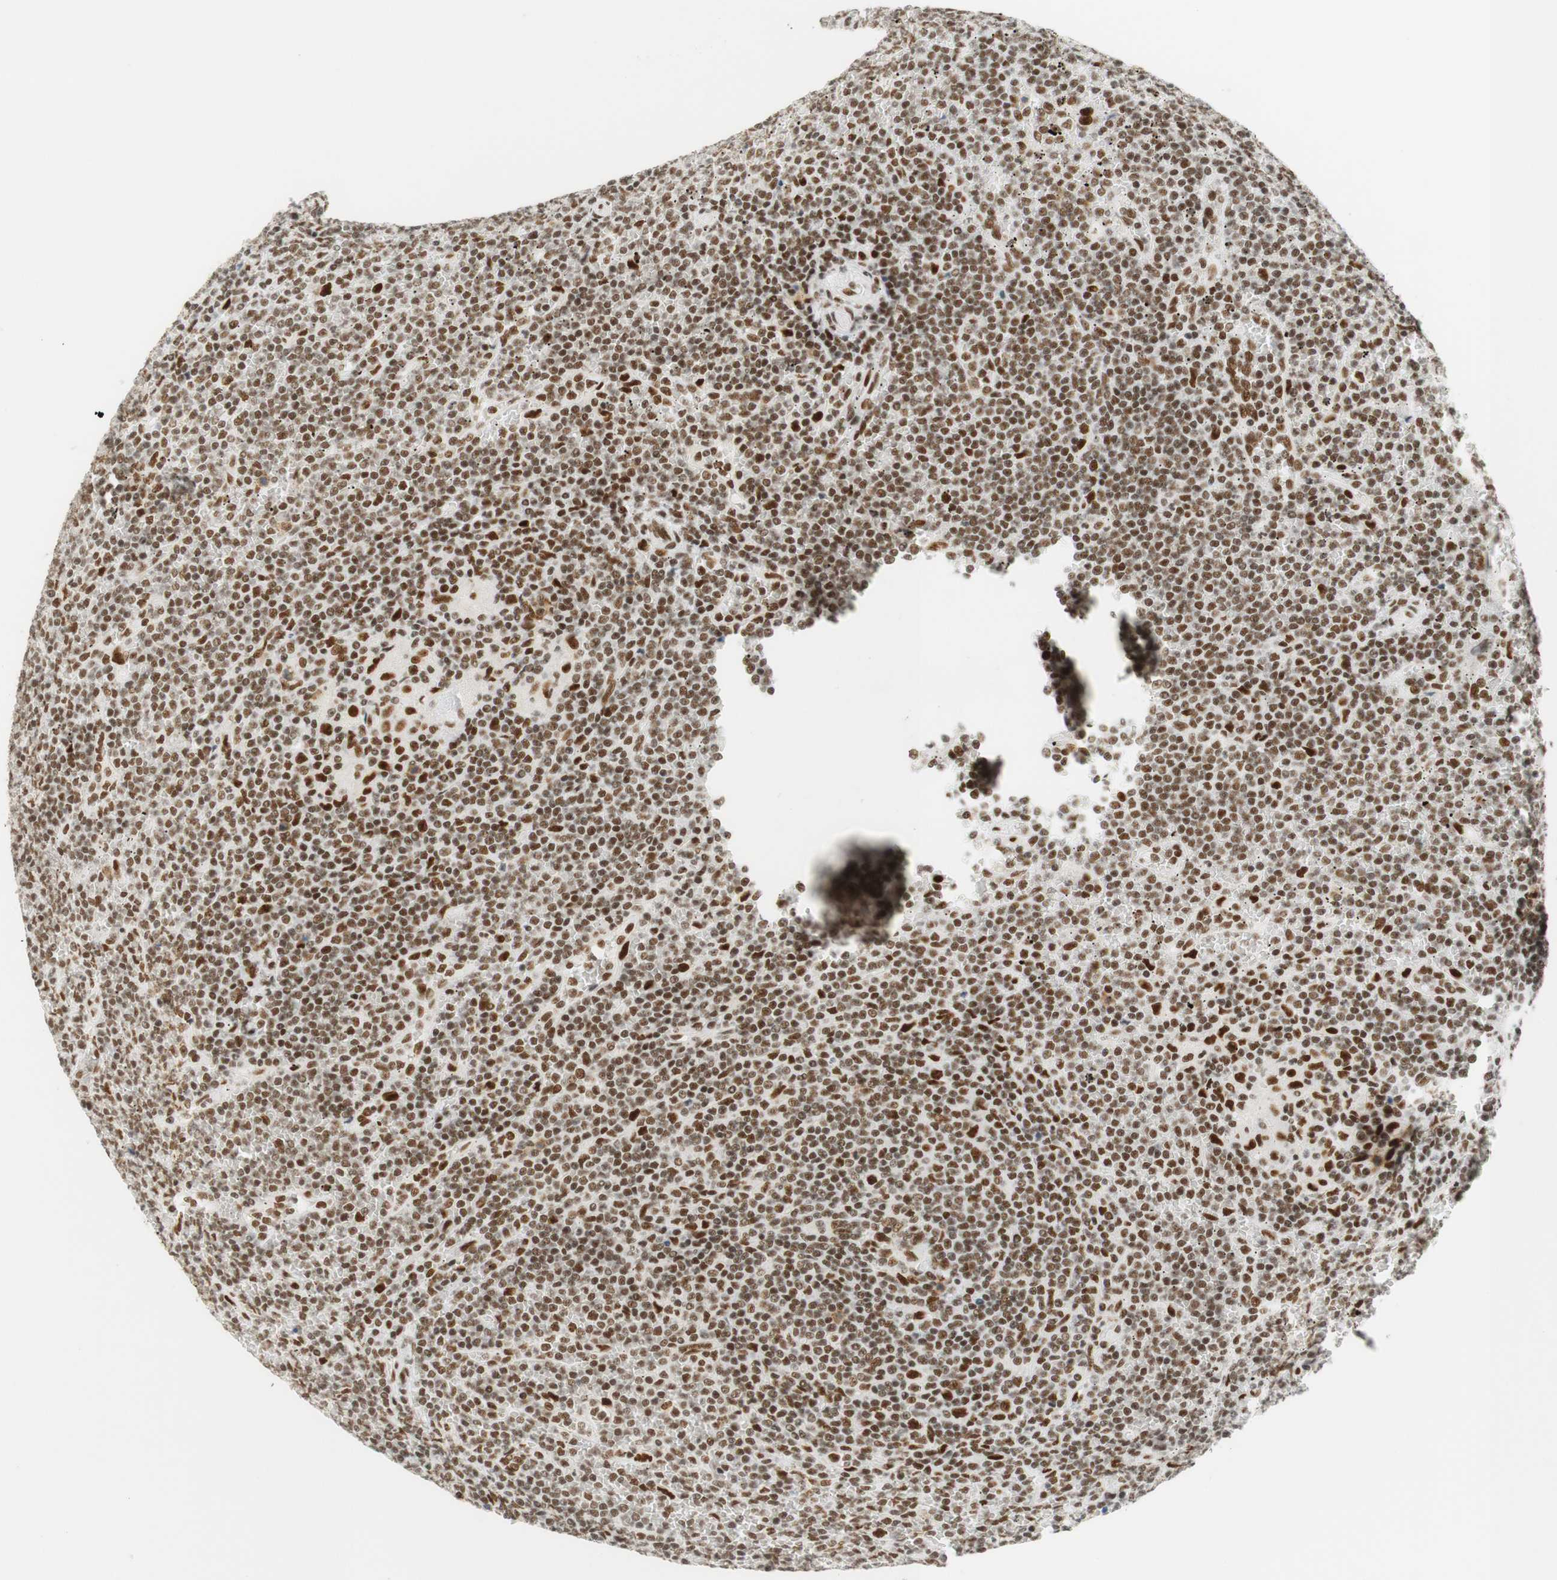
{"staining": {"intensity": "strong", "quantity": "25%-75%", "location": "nuclear"}, "tissue": "lymphoma", "cell_type": "Tumor cells", "image_type": "cancer", "snomed": [{"axis": "morphology", "description": "Malignant lymphoma, non-Hodgkin's type, Low grade"}, {"axis": "topography", "description": "Spleen"}], "caption": "IHC of malignant lymphoma, non-Hodgkin's type (low-grade) demonstrates high levels of strong nuclear positivity in approximately 25%-75% of tumor cells.", "gene": "RNF20", "patient": {"sex": "female", "age": 19}}